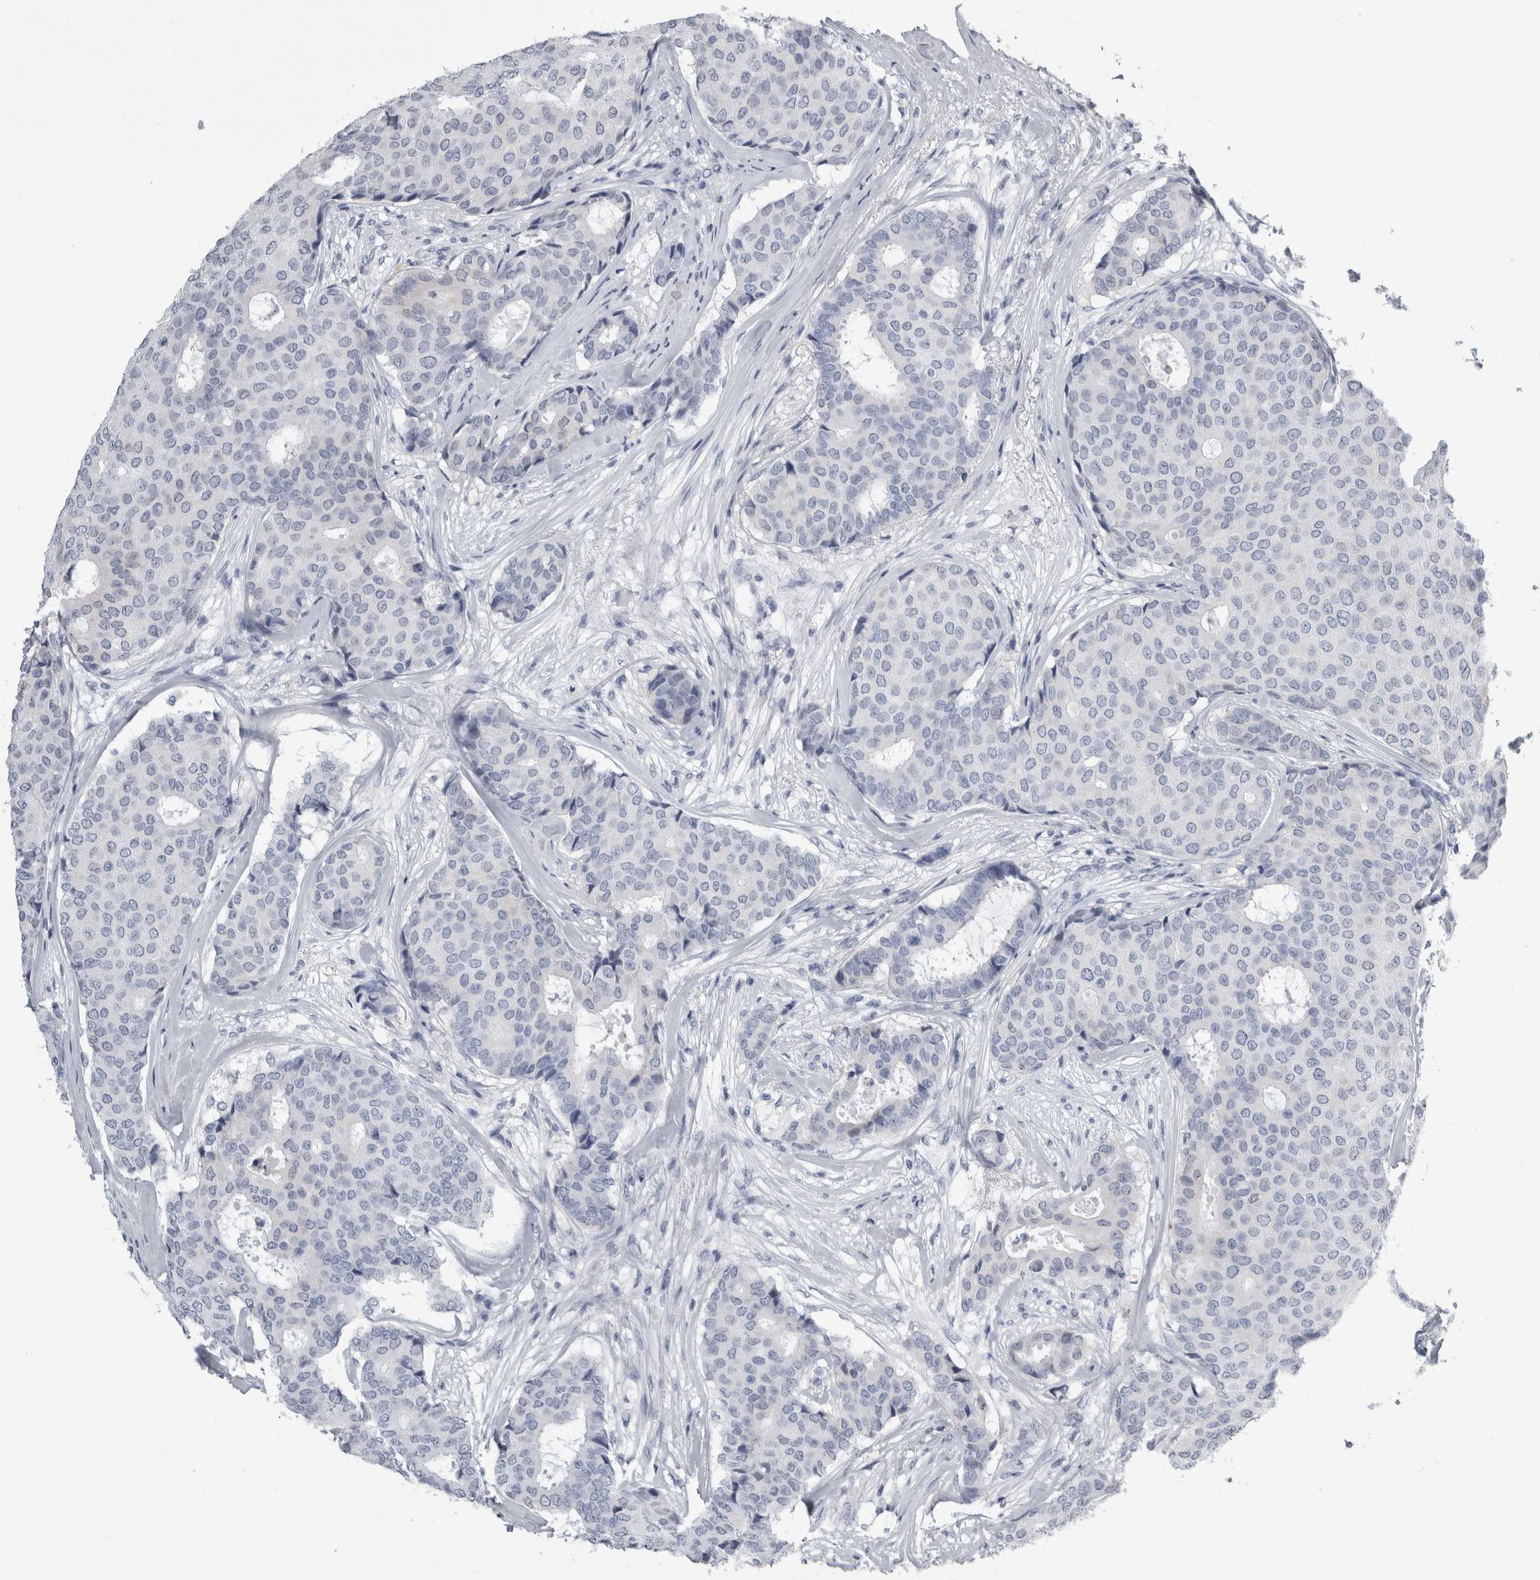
{"staining": {"intensity": "negative", "quantity": "none", "location": "none"}, "tissue": "breast cancer", "cell_type": "Tumor cells", "image_type": "cancer", "snomed": [{"axis": "morphology", "description": "Duct carcinoma"}, {"axis": "topography", "description": "Breast"}], "caption": "Immunohistochemical staining of human breast cancer reveals no significant staining in tumor cells.", "gene": "ALDH8A1", "patient": {"sex": "female", "age": 75}}